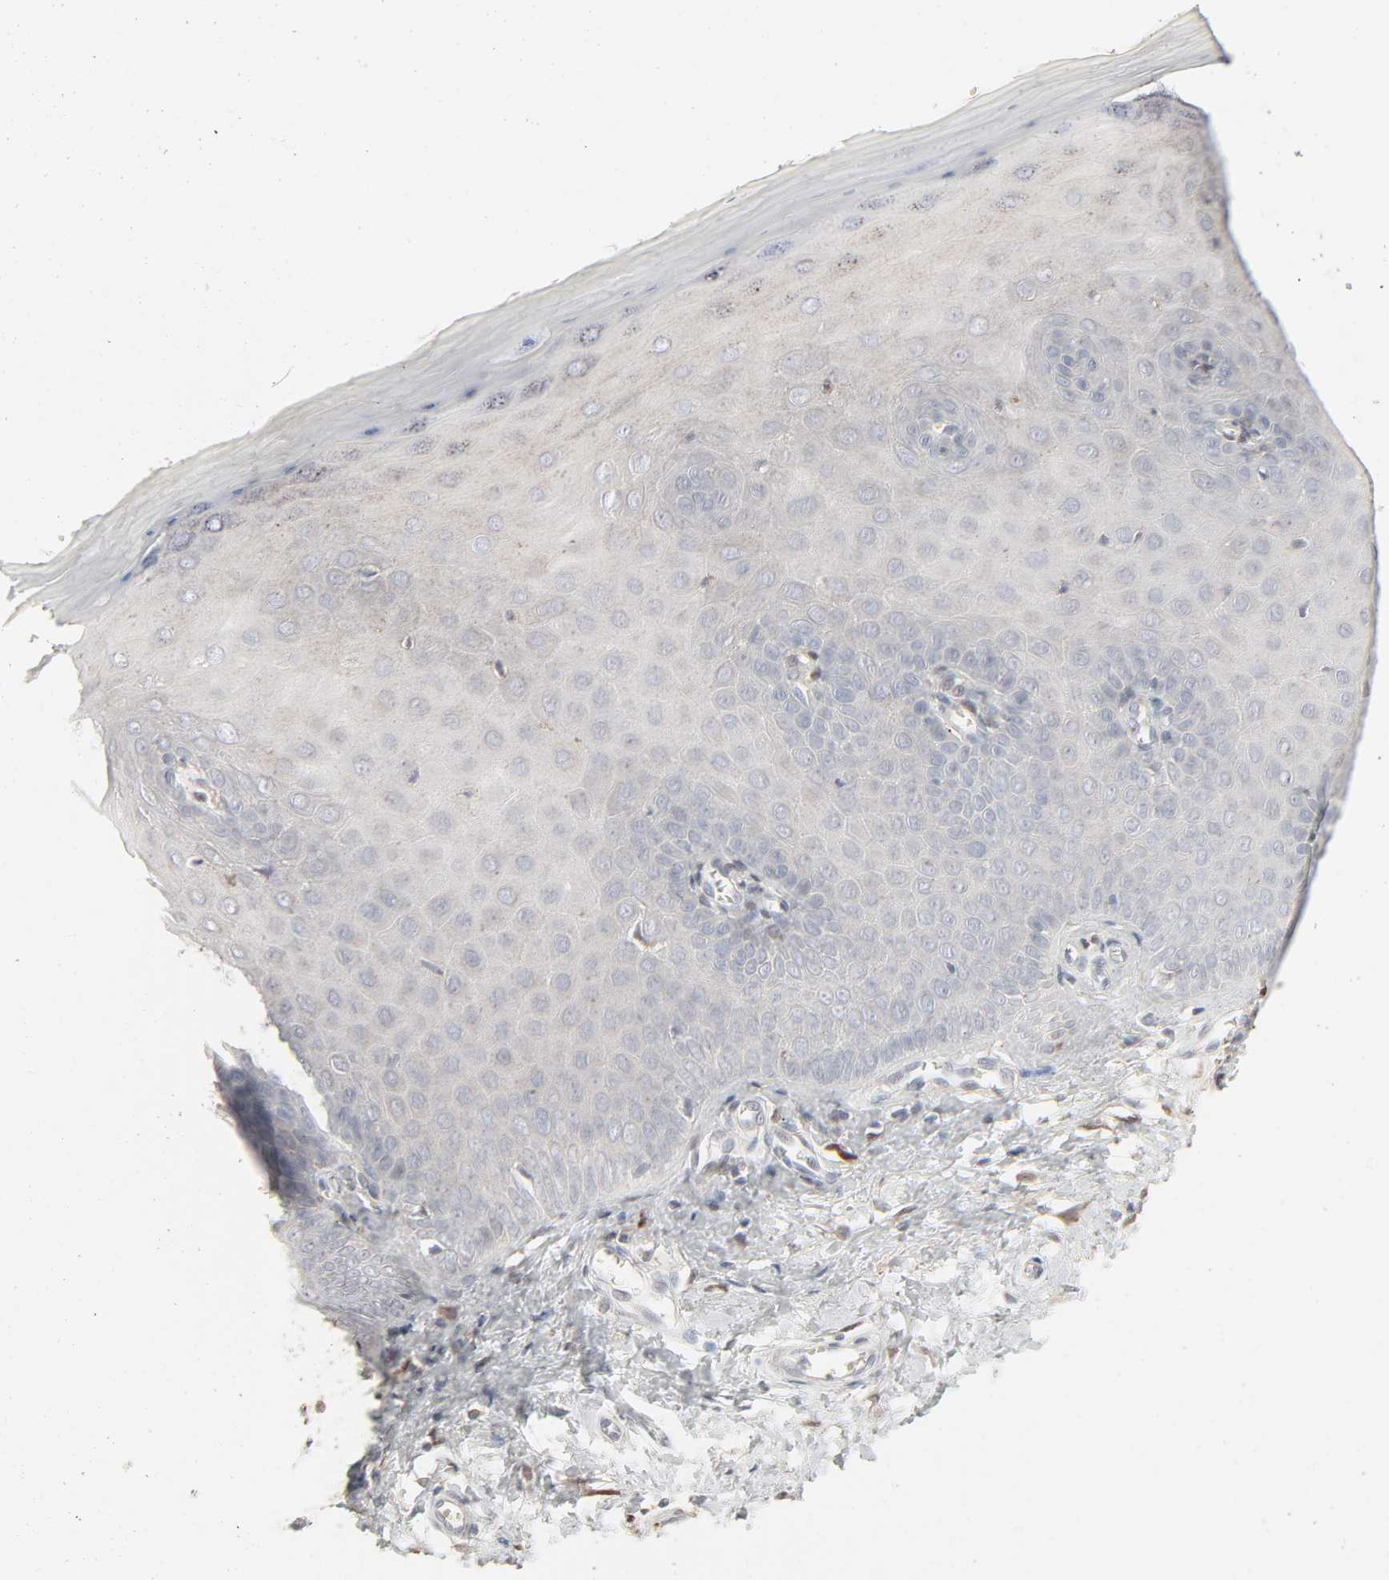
{"staining": {"intensity": "negative", "quantity": "none", "location": "none"}, "tissue": "cervix", "cell_type": "Glandular cells", "image_type": "normal", "snomed": [{"axis": "morphology", "description": "Normal tissue, NOS"}, {"axis": "topography", "description": "Cervix"}], "caption": "Histopathology image shows no protein positivity in glandular cells of unremarkable cervix.", "gene": "LGALS2", "patient": {"sex": "female", "age": 55}}